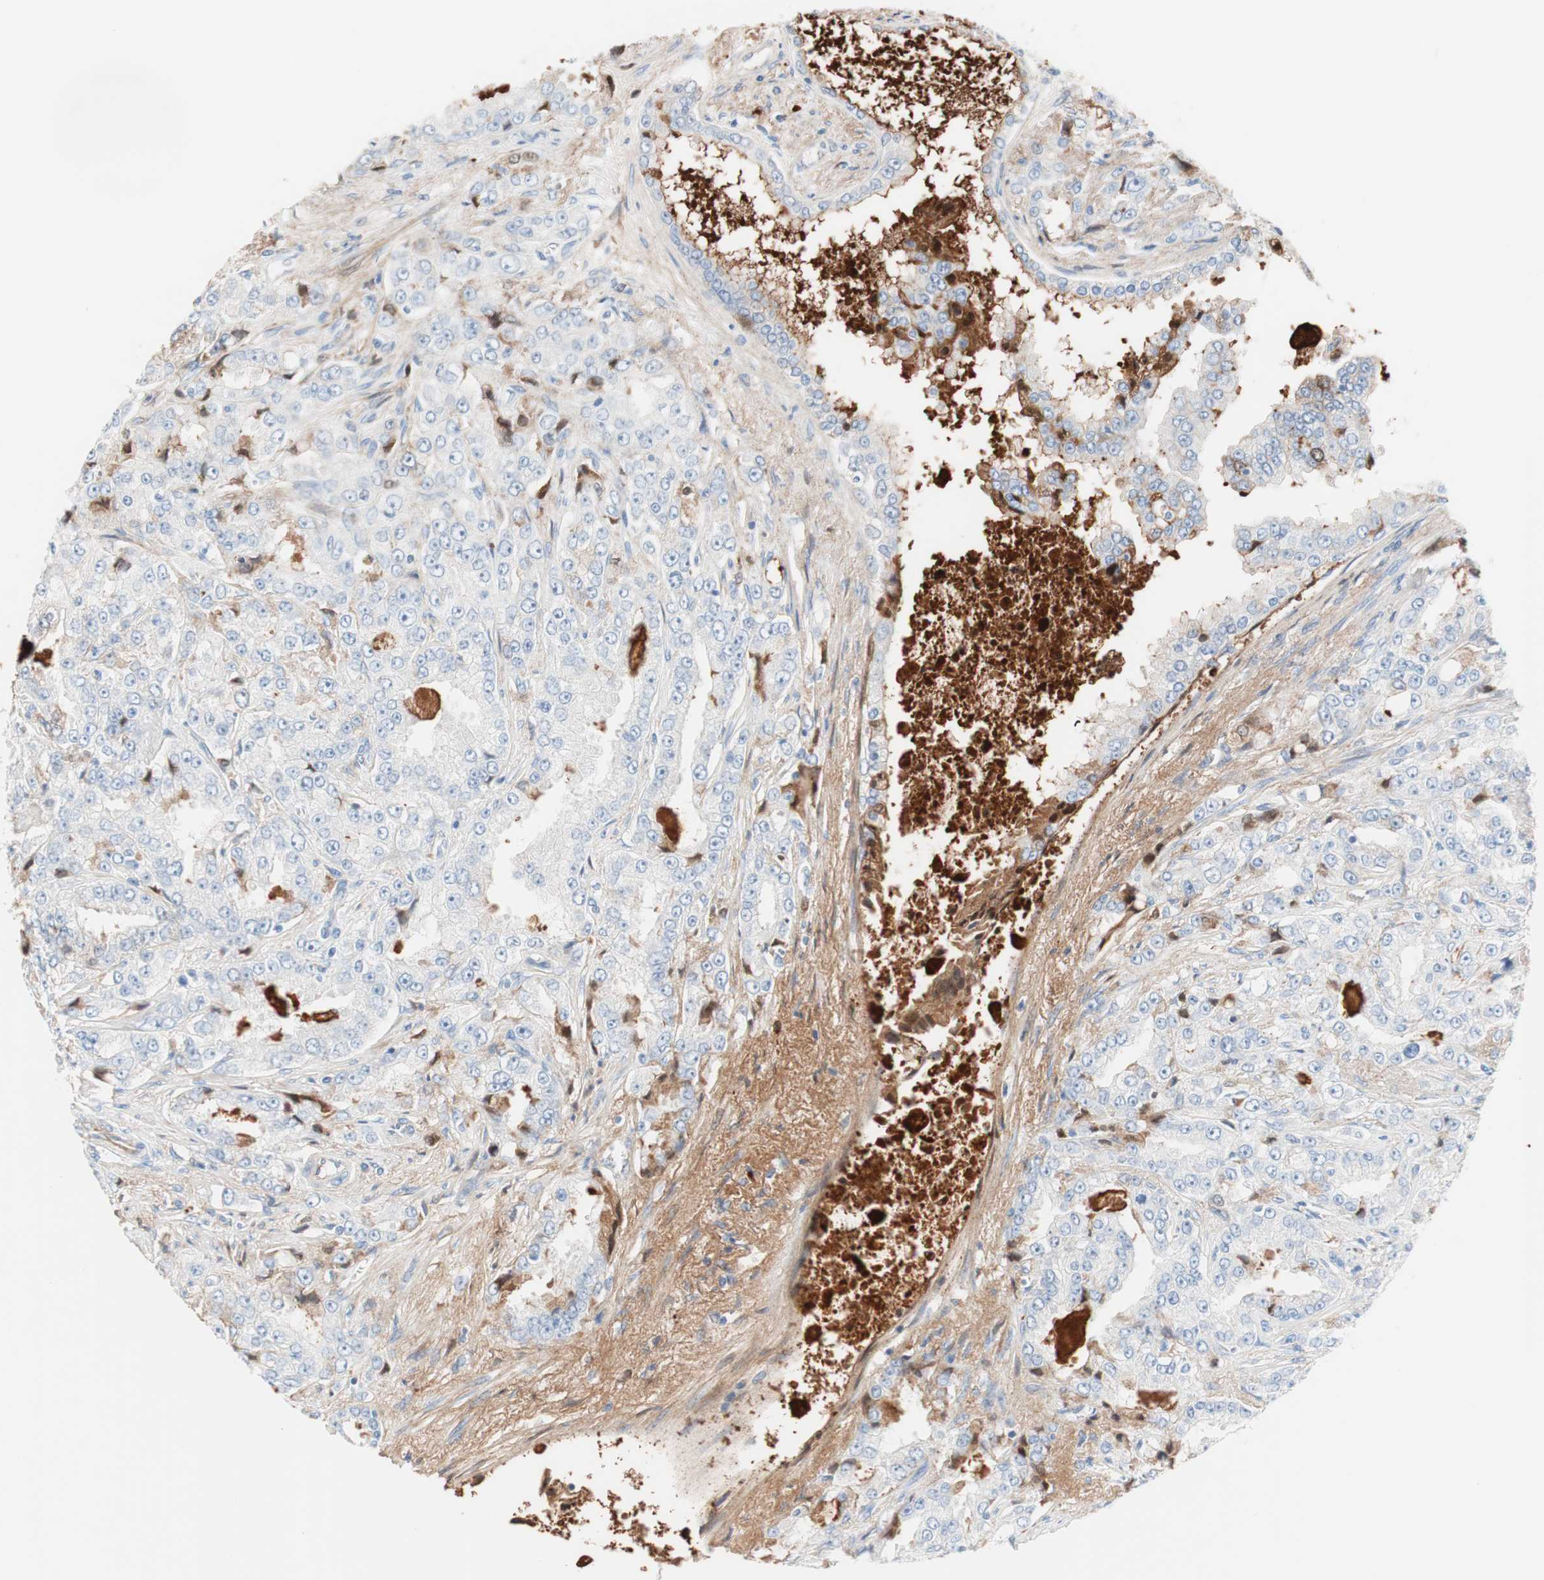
{"staining": {"intensity": "negative", "quantity": "none", "location": "none"}, "tissue": "prostate cancer", "cell_type": "Tumor cells", "image_type": "cancer", "snomed": [{"axis": "morphology", "description": "Adenocarcinoma, High grade"}, {"axis": "topography", "description": "Prostate"}], "caption": "Immunohistochemistry micrograph of prostate high-grade adenocarcinoma stained for a protein (brown), which displays no positivity in tumor cells.", "gene": "RBP4", "patient": {"sex": "male", "age": 73}}